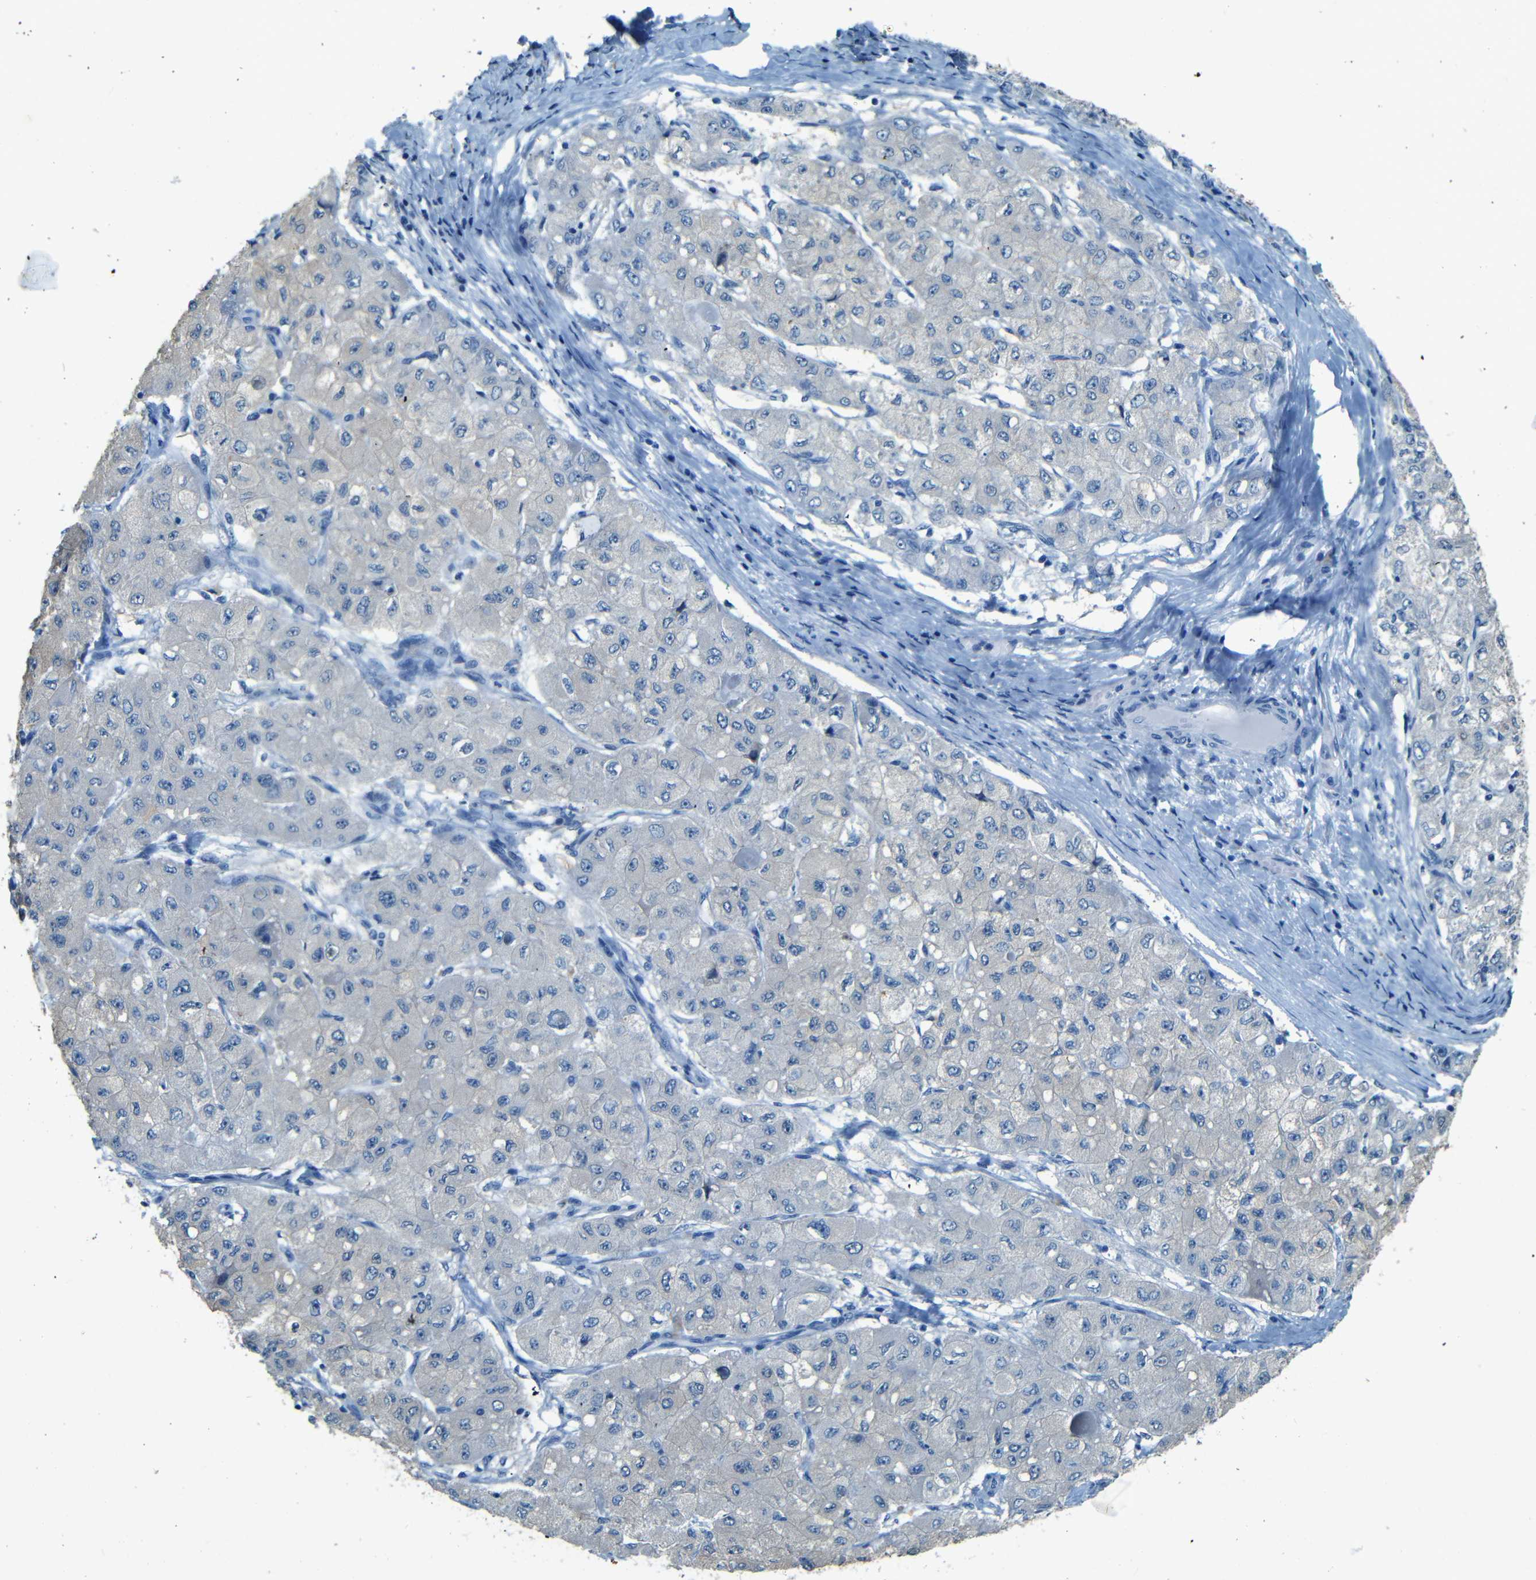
{"staining": {"intensity": "negative", "quantity": "none", "location": "none"}, "tissue": "liver cancer", "cell_type": "Tumor cells", "image_type": "cancer", "snomed": [{"axis": "morphology", "description": "Carcinoma, Hepatocellular, NOS"}, {"axis": "topography", "description": "Liver"}], "caption": "Tumor cells show no significant protein positivity in hepatocellular carcinoma (liver).", "gene": "ZMAT1", "patient": {"sex": "male", "age": 80}}